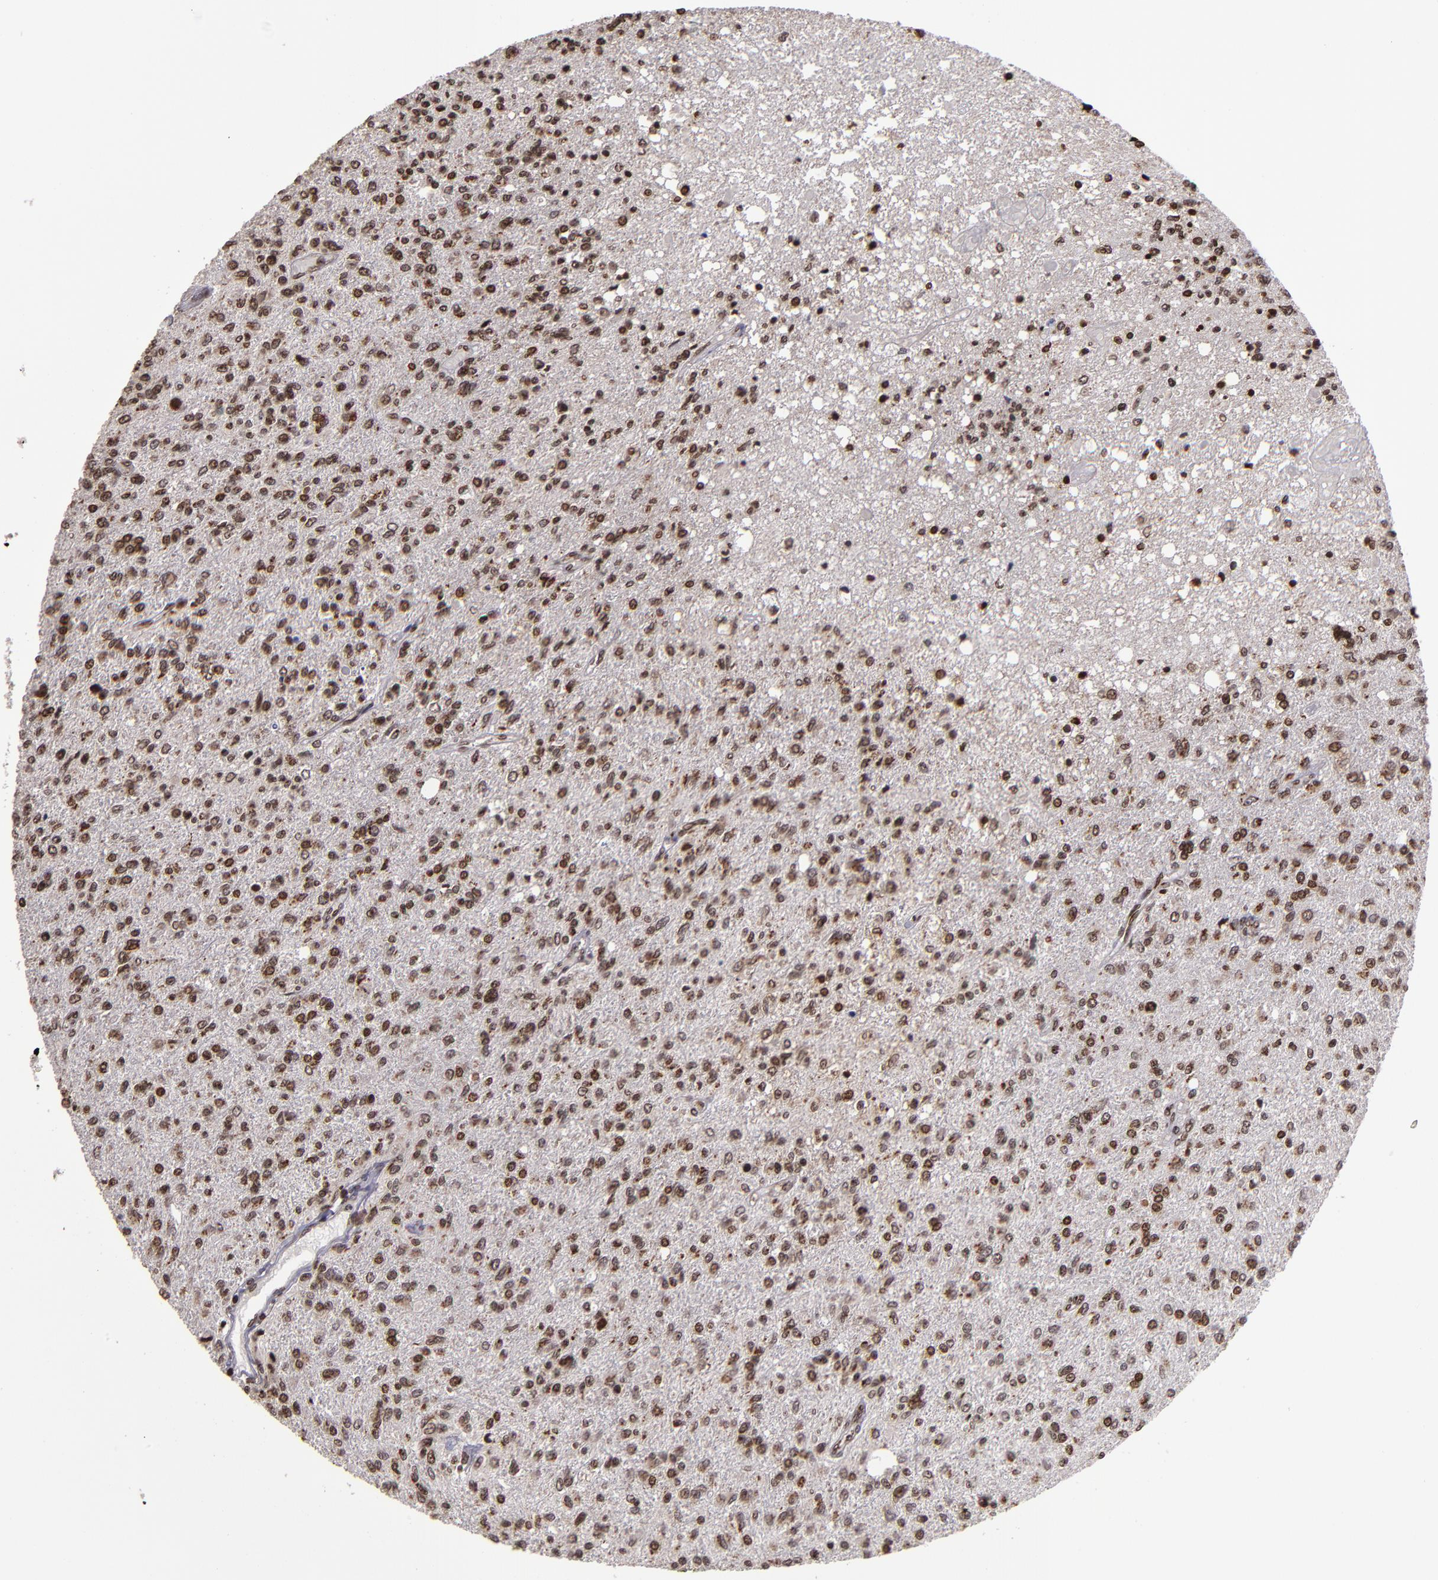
{"staining": {"intensity": "moderate", "quantity": ">75%", "location": "nuclear"}, "tissue": "glioma", "cell_type": "Tumor cells", "image_type": "cancer", "snomed": [{"axis": "morphology", "description": "Glioma, malignant, High grade"}, {"axis": "topography", "description": "Cerebral cortex"}], "caption": "The immunohistochemical stain labels moderate nuclear positivity in tumor cells of glioma tissue. Nuclei are stained in blue.", "gene": "CSDC2", "patient": {"sex": "male", "age": 76}}